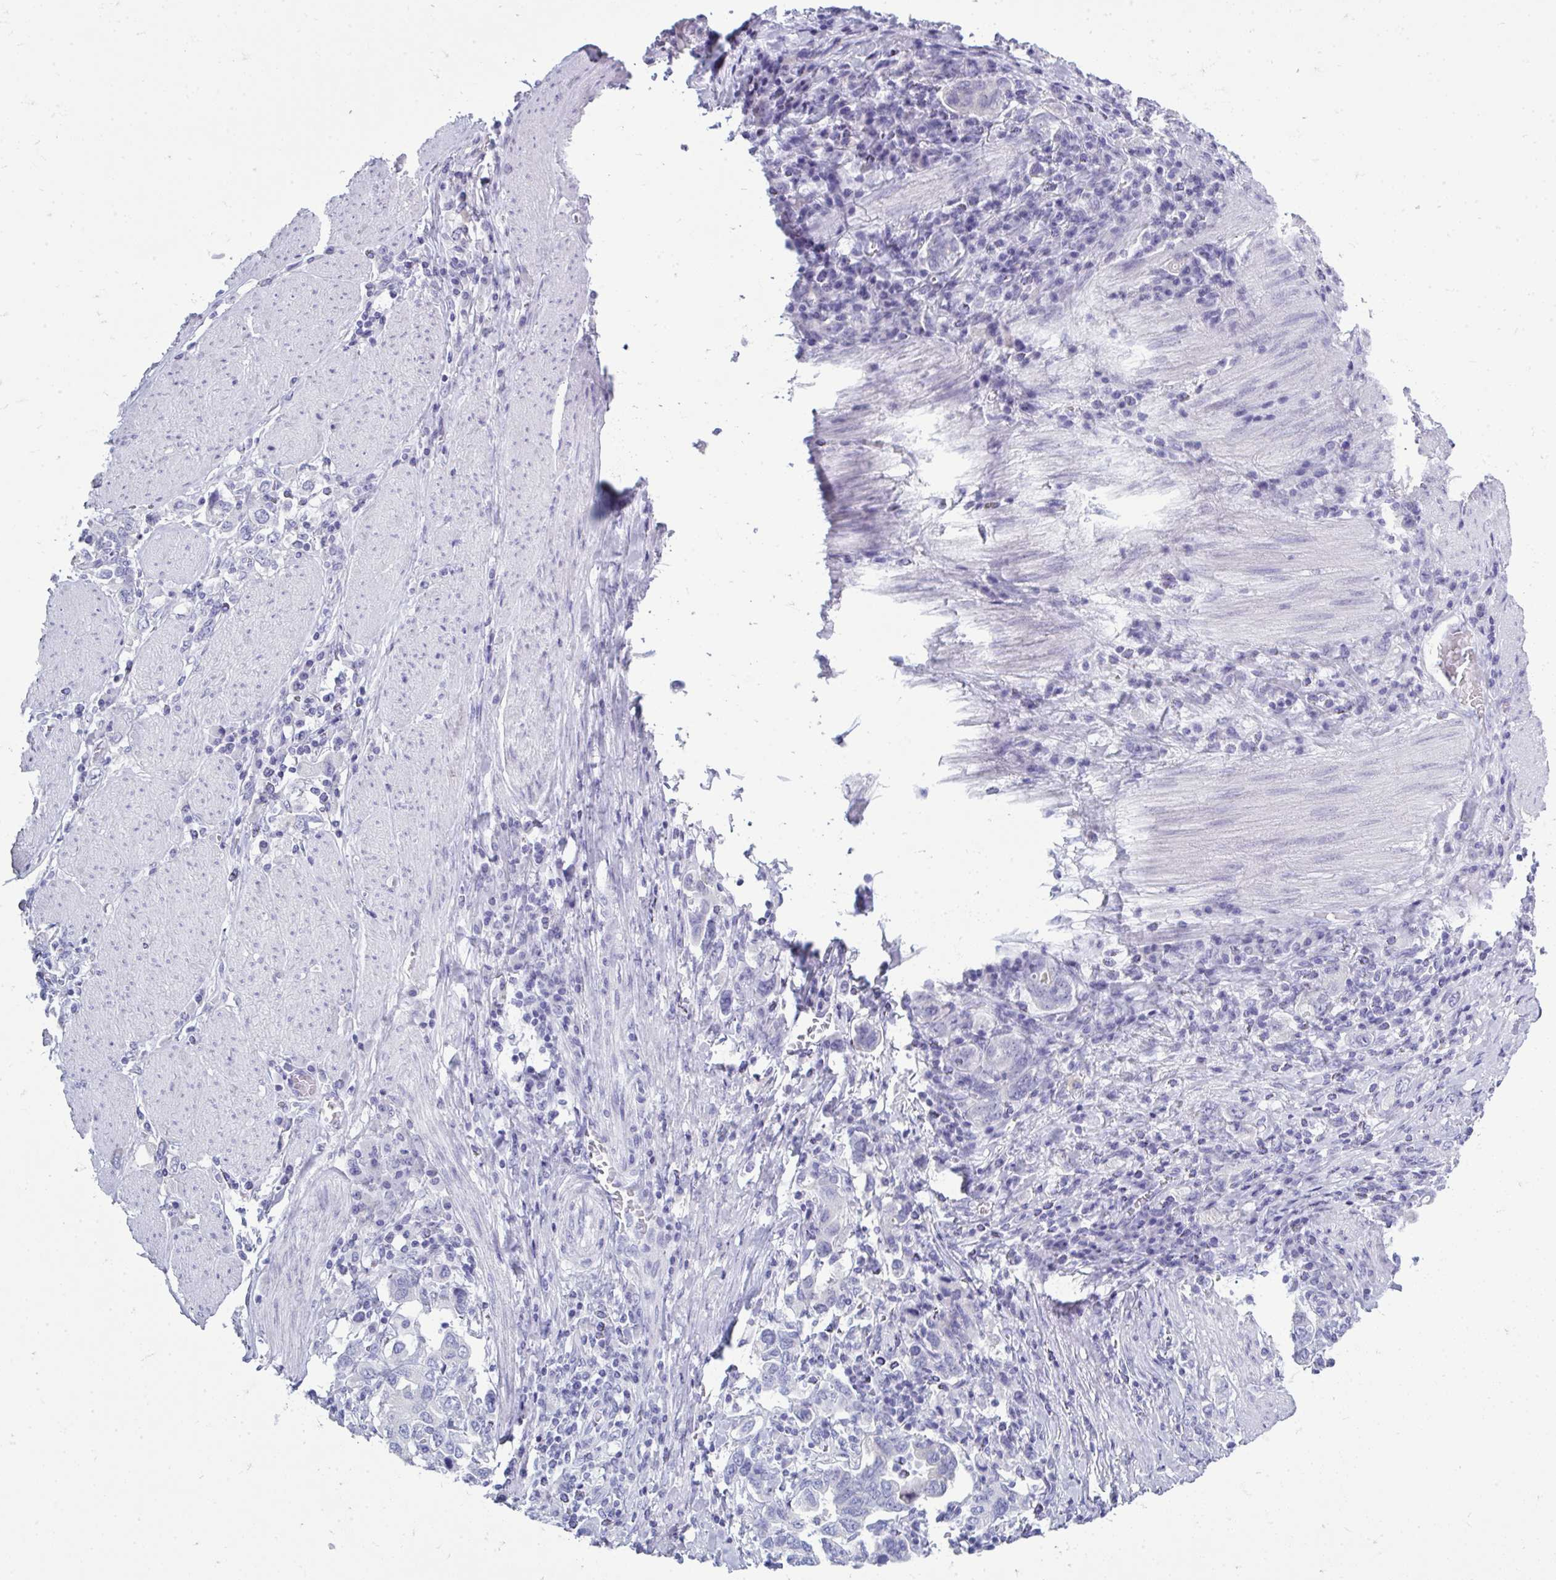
{"staining": {"intensity": "negative", "quantity": "none", "location": "none"}, "tissue": "stomach cancer", "cell_type": "Tumor cells", "image_type": "cancer", "snomed": [{"axis": "morphology", "description": "Adenocarcinoma, NOS"}, {"axis": "topography", "description": "Stomach, upper"}, {"axis": "topography", "description": "Stomach"}], "caption": "Immunohistochemistry image of adenocarcinoma (stomach) stained for a protein (brown), which exhibits no positivity in tumor cells.", "gene": "QDPR", "patient": {"sex": "male", "age": 62}}